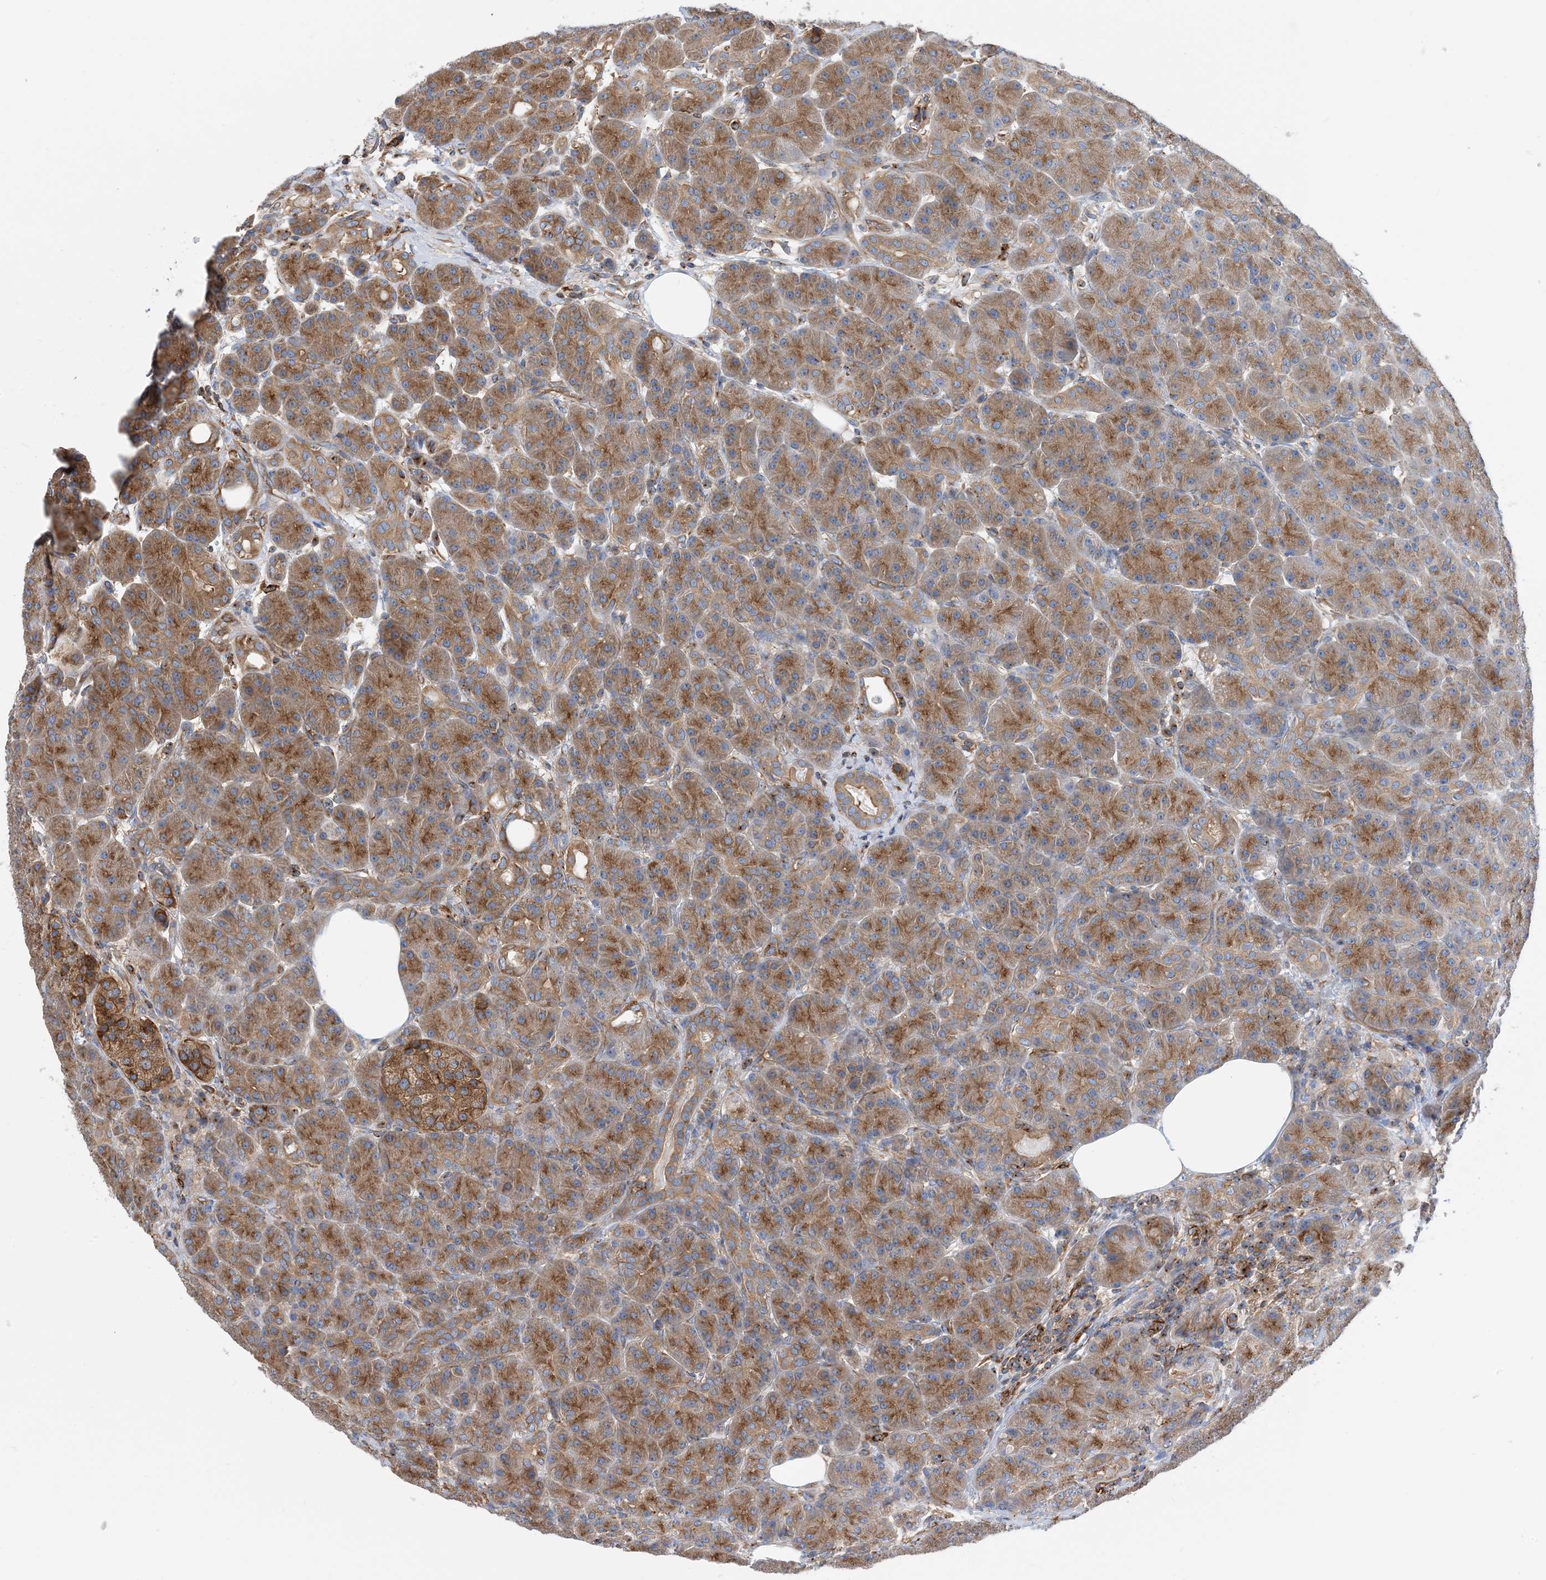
{"staining": {"intensity": "moderate", "quantity": ">75%", "location": "cytoplasmic/membranous"}, "tissue": "pancreas", "cell_type": "Exocrine glandular cells", "image_type": "normal", "snomed": [{"axis": "morphology", "description": "Normal tissue, NOS"}, {"axis": "topography", "description": "Pancreas"}], "caption": "Protein expression by immunohistochemistry (IHC) shows moderate cytoplasmic/membranous staining in approximately >75% of exocrine glandular cells in normal pancreas. The protein of interest is stained brown, and the nuclei are stained in blue (DAB (3,3'-diaminobenzidine) IHC with brightfield microscopy, high magnification).", "gene": "DYNC1LI1", "patient": {"sex": "male", "age": 63}}